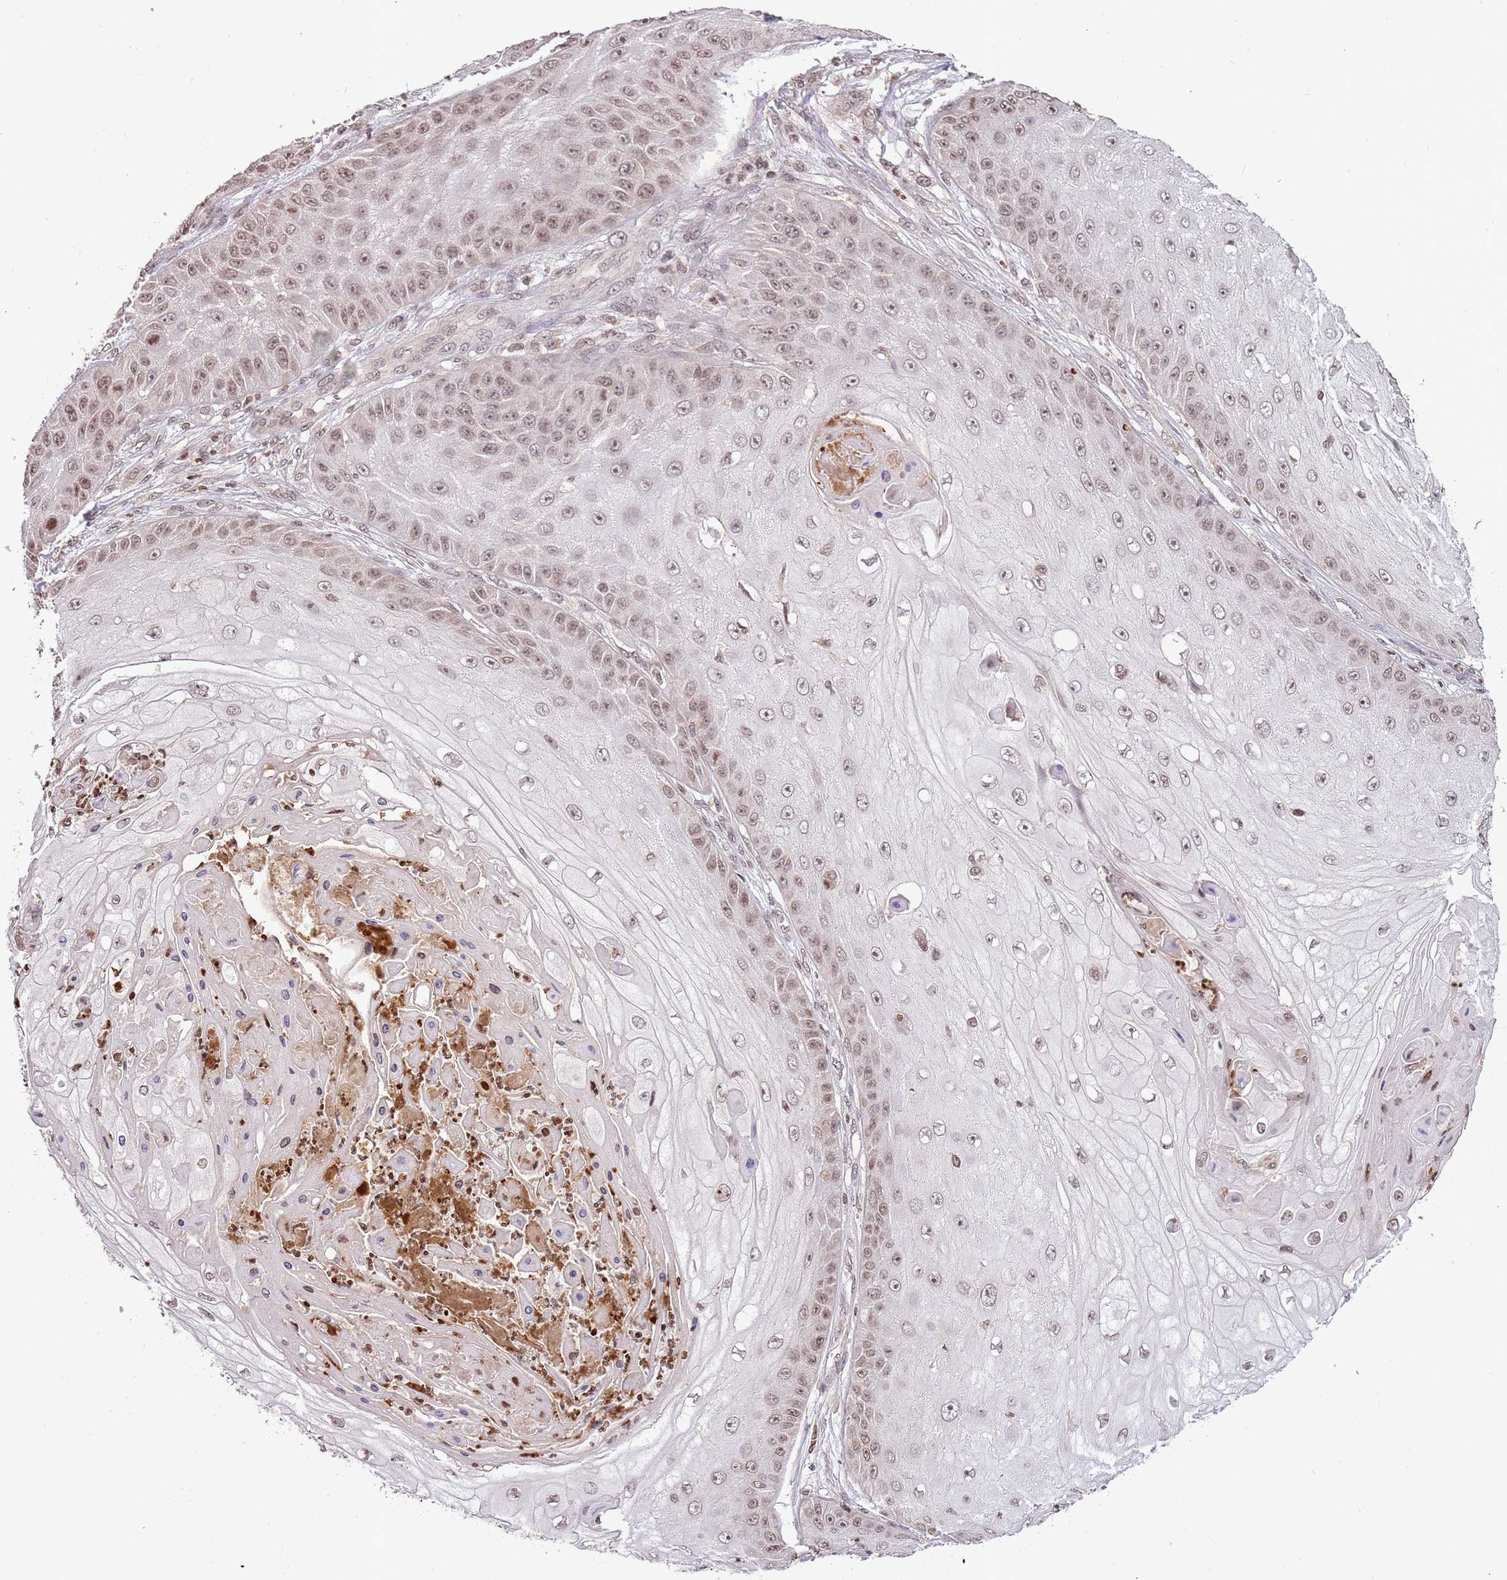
{"staining": {"intensity": "weak", "quantity": "25%-75%", "location": "nuclear"}, "tissue": "skin cancer", "cell_type": "Tumor cells", "image_type": "cancer", "snomed": [{"axis": "morphology", "description": "Squamous cell carcinoma, NOS"}, {"axis": "topography", "description": "Skin"}], "caption": "Immunohistochemistry image of human skin squamous cell carcinoma stained for a protein (brown), which shows low levels of weak nuclear positivity in about 25%-75% of tumor cells.", "gene": "SAMSN1", "patient": {"sex": "male", "age": 70}}